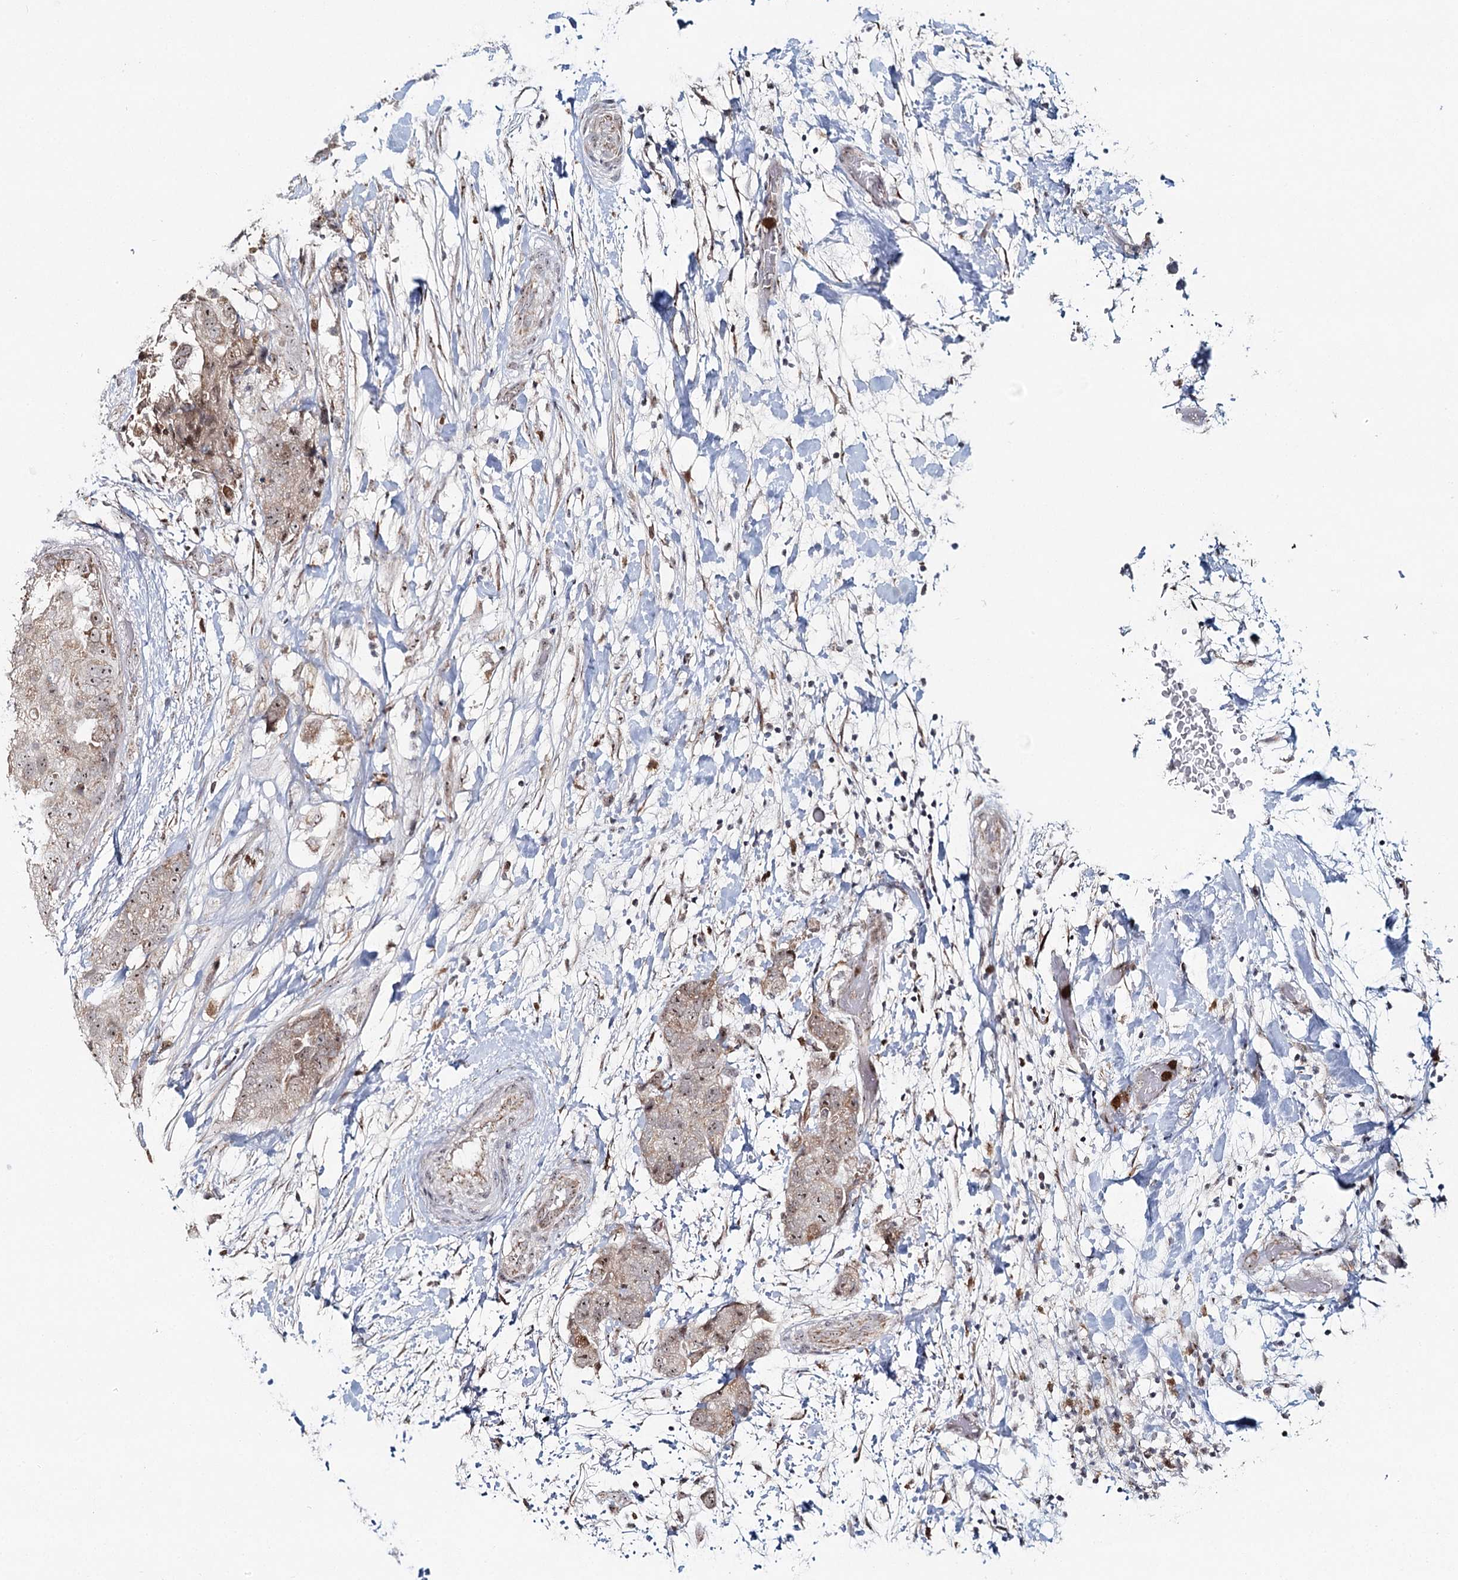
{"staining": {"intensity": "weak", "quantity": ">75%", "location": "cytoplasmic/membranous,nuclear"}, "tissue": "breast cancer", "cell_type": "Tumor cells", "image_type": "cancer", "snomed": [{"axis": "morphology", "description": "Duct carcinoma"}, {"axis": "topography", "description": "Breast"}], "caption": "Protein staining shows weak cytoplasmic/membranous and nuclear positivity in about >75% of tumor cells in breast cancer. Immunohistochemistry (ihc) stains the protein of interest in brown and the nuclei are stained blue.", "gene": "ATAD1", "patient": {"sex": "female", "age": 62}}